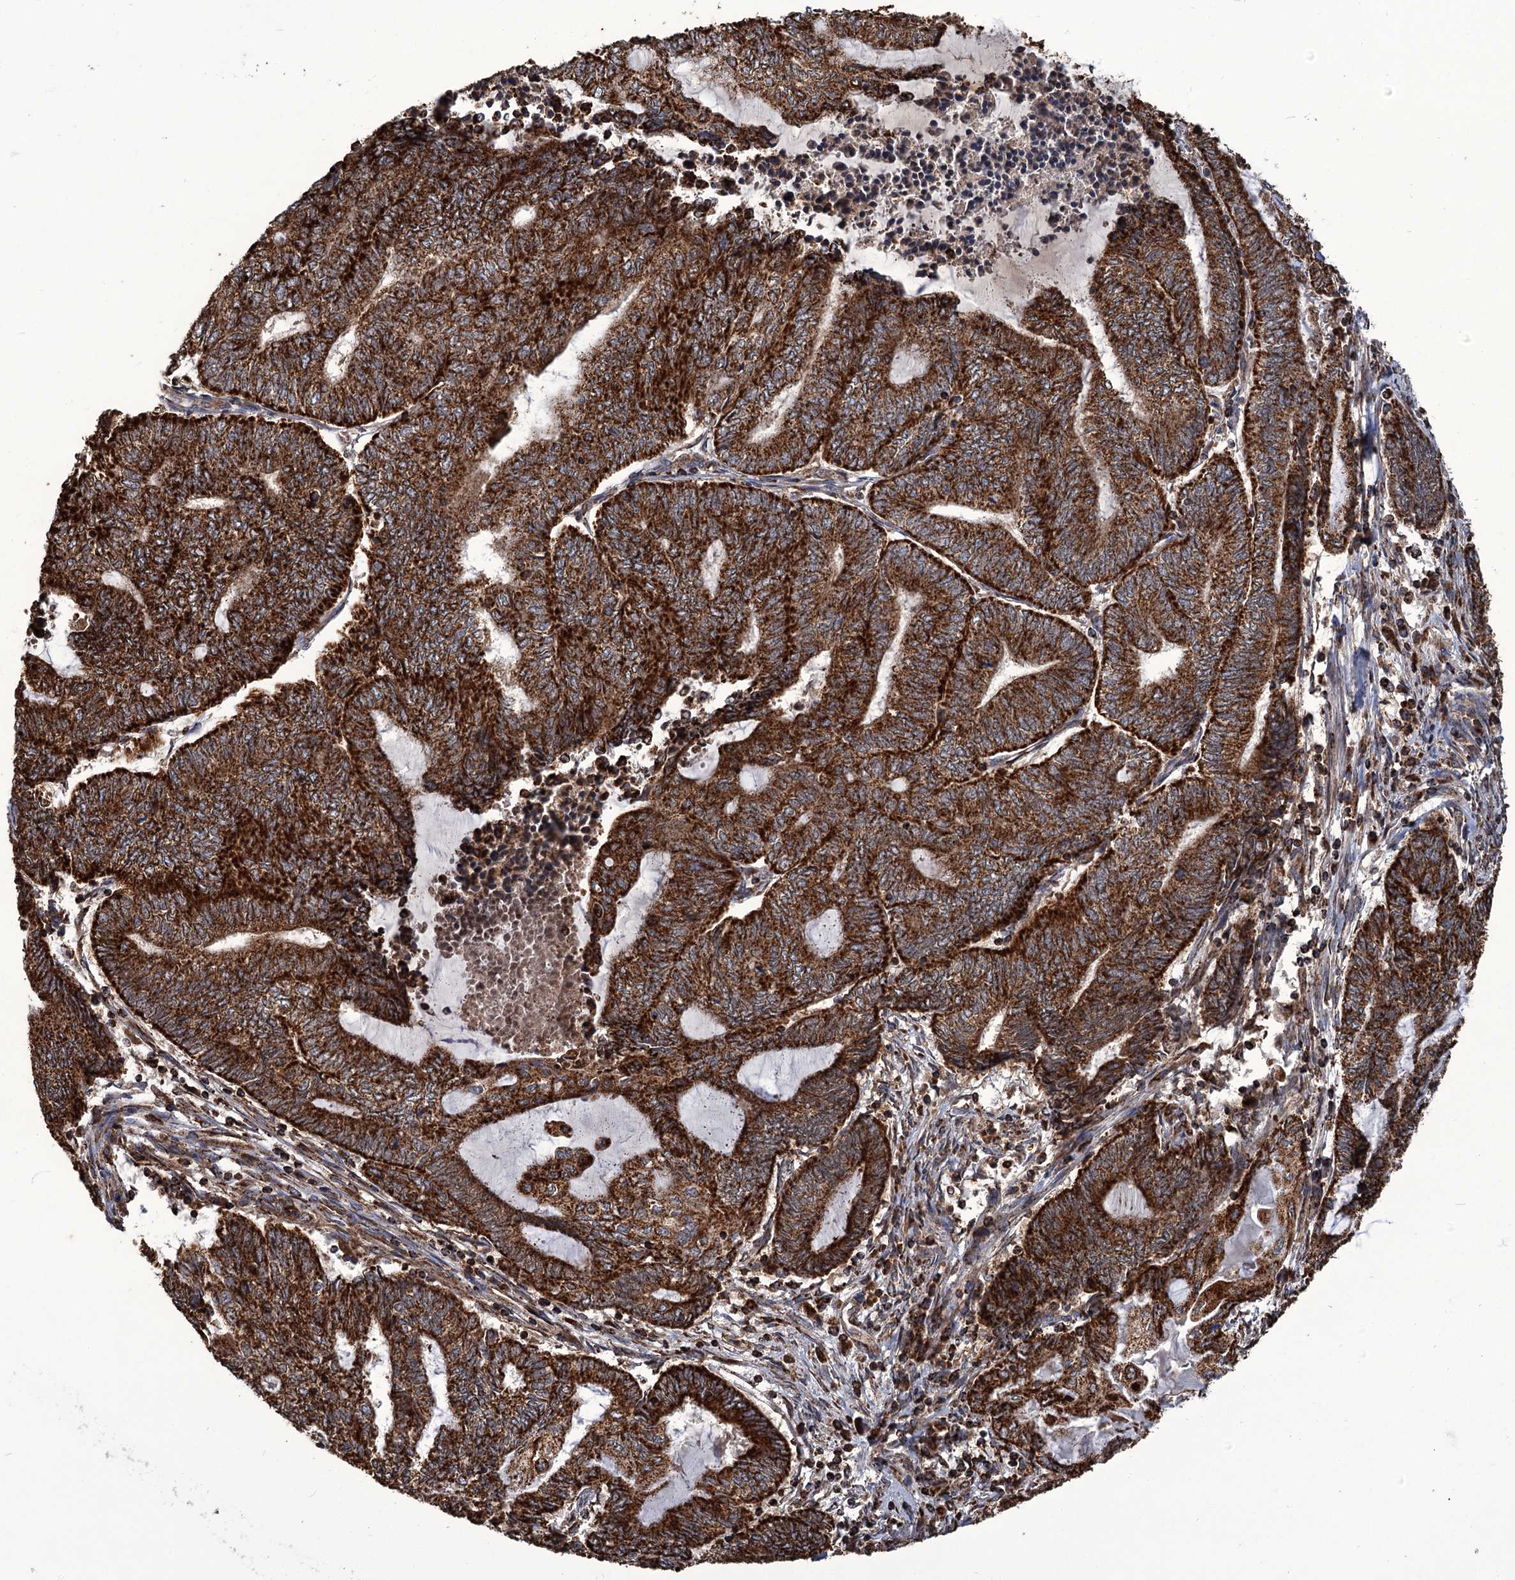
{"staining": {"intensity": "strong", "quantity": ">75%", "location": "cytoplasmic/membranous"}, "tissue": "endometrial cancer", "cell_type": "Tumor cells", "image_type": "cancer", "snomed": [{"axis": "morphology", "description": "Adenocarcinoma, NOS"}, {"axis": "topography", "description": "Uterus"}, {"axis": "topography", "description": "Endometrium"}], "caption": "Endometrial cancer (adenocarcinoma) stained for a protein (brown) reveals strong cytoplasmic/membranous positive expression in about >75% of tumor cells.", "gene": "APH1A", "patient": {"sex": "female", "age": 70}}